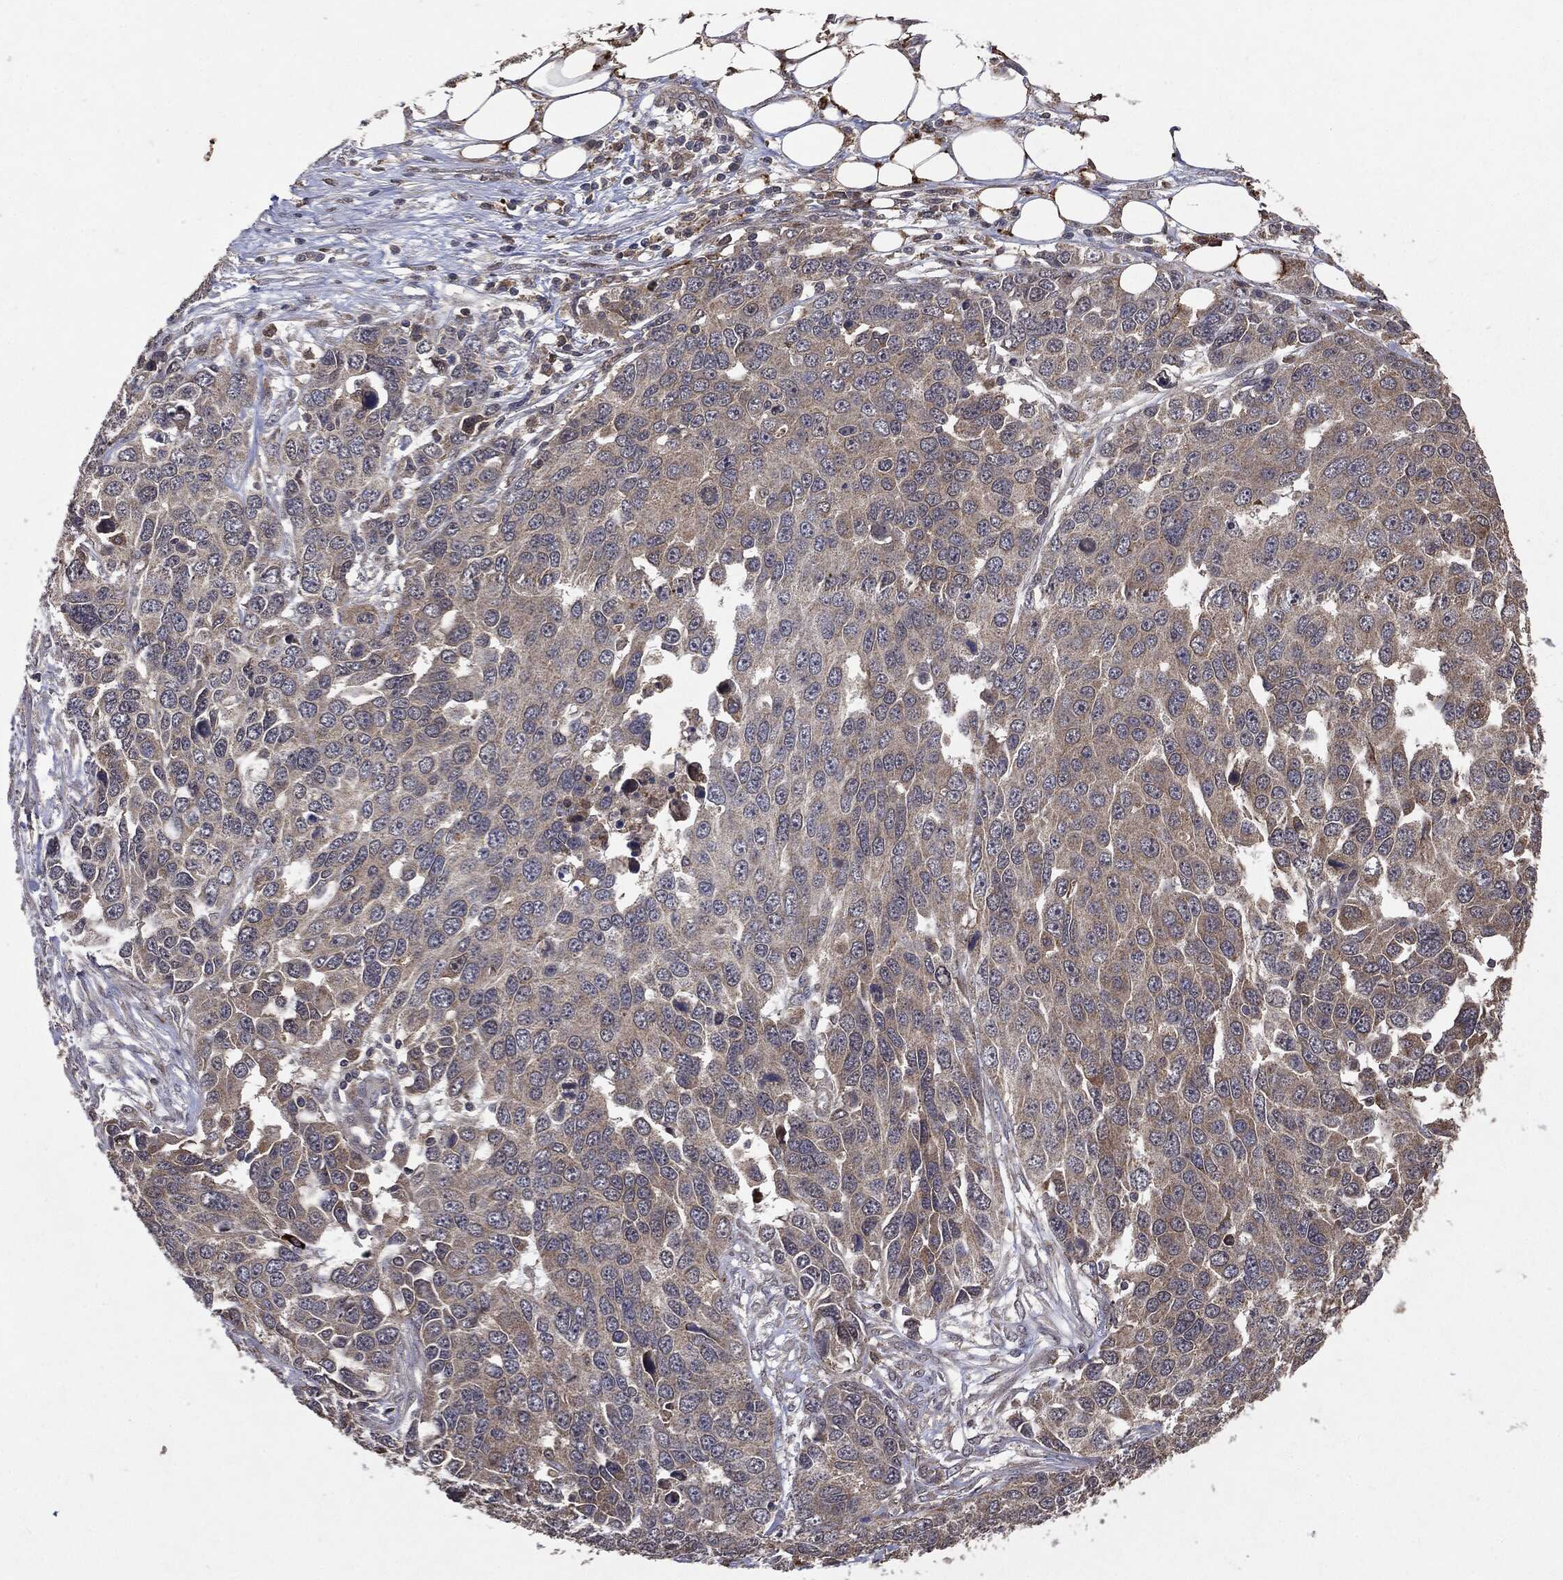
{"staining": {"intensity": "weak", "quantity": "<25%", "location": "cytoplasmic/membranous"}, "tissue": "ovarian cancer", "cell_type": "Tumor cells", "image_type": "cancer", "snomed": [{"axis": "morphology", "description": "Cystadenocarcinoma, serous, NOS"}, {"axis": "topography", "description": "Ovary"}], "caption": "Image shows no significant protein positivity in tumor cells of ovarian cancer.", "gene": "PTEN", "patient": {"sex": "female", "age": 76}}